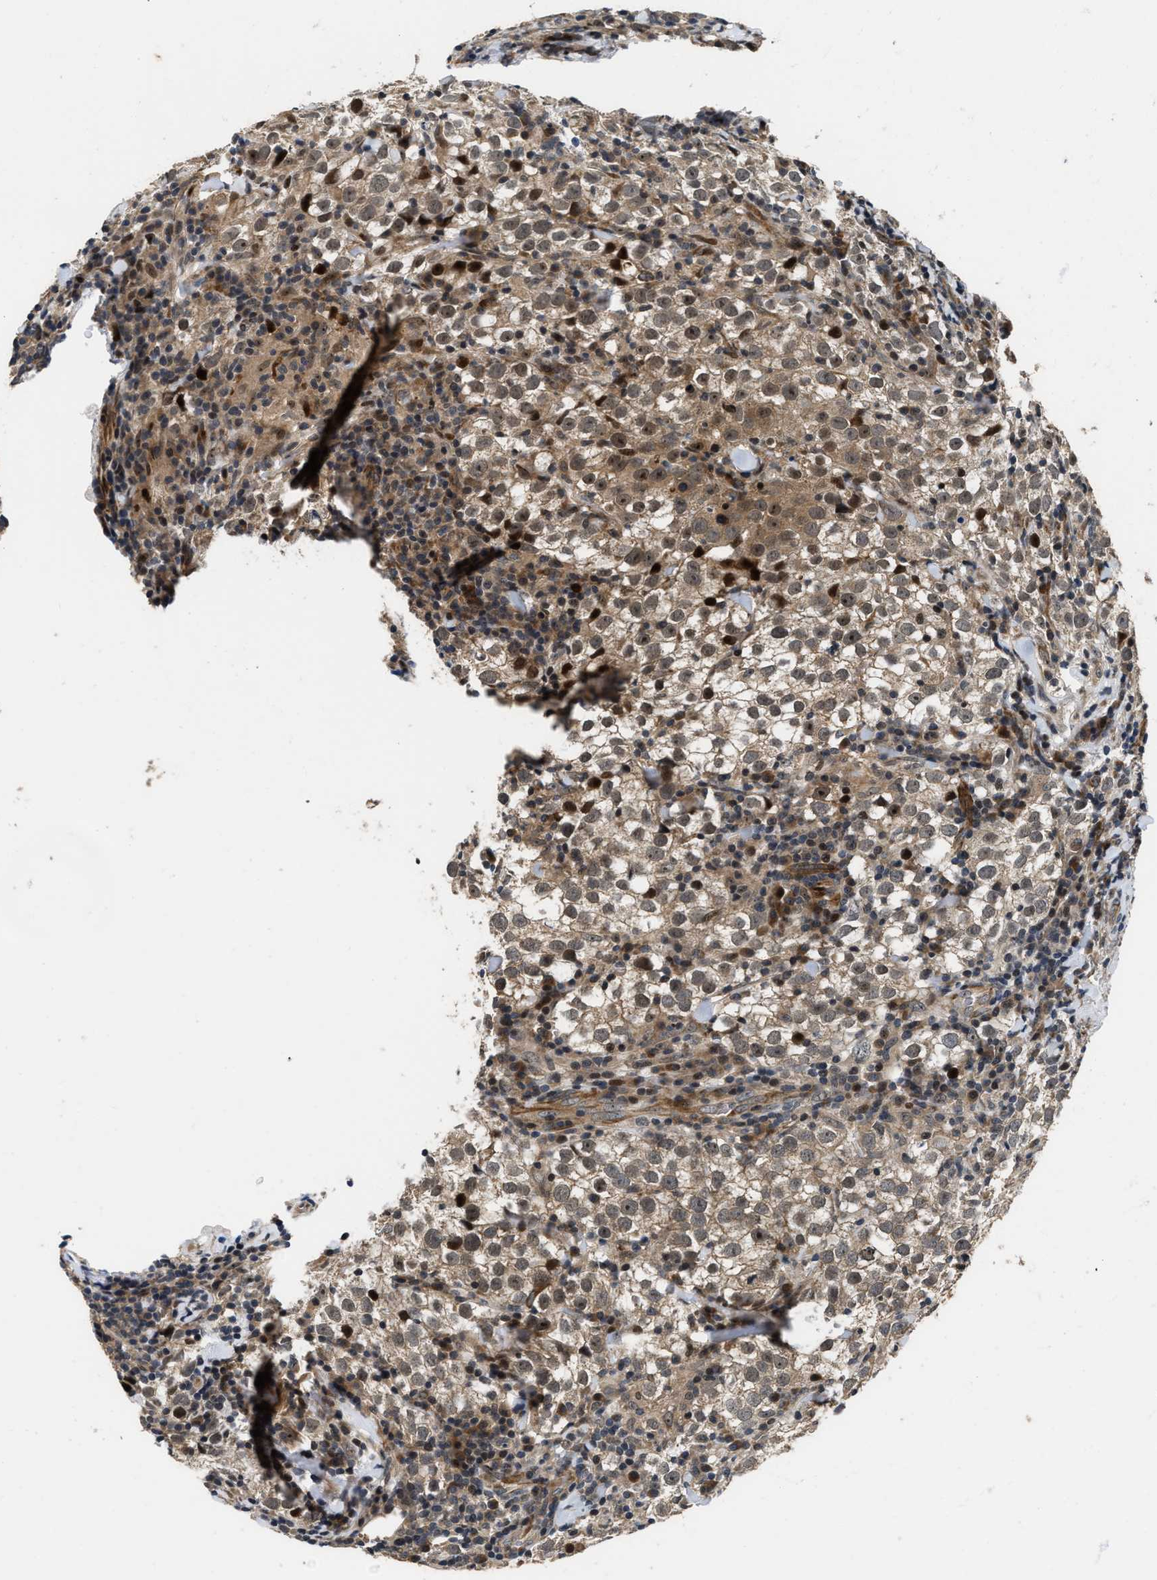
{"staining": {"intensity": "moderate", "quantity": ">75%", "location": "cytoplasmic/membranous,nuclear"}, "tissue": "testis cancer", "cell_type": "Tumor cells", "image_type": "cancer", "snomed": [{"axis": "morphology", "description": "Seminoma, NOS"}, {"axis": "morphology", "description": "Carcinoma, Embryonal, NOS"}, {"axis": "topography", "description": "Testis"}], "caption": "A medium amount of moderate cytoplasmic/membranous and nuclear positivity is present in approximately >75% of tumor cells in testis cancer (embryonal carcinoma) tissue.", "gene": "ALDH3A2", "patient": {"sex": "male", "age": 36}}